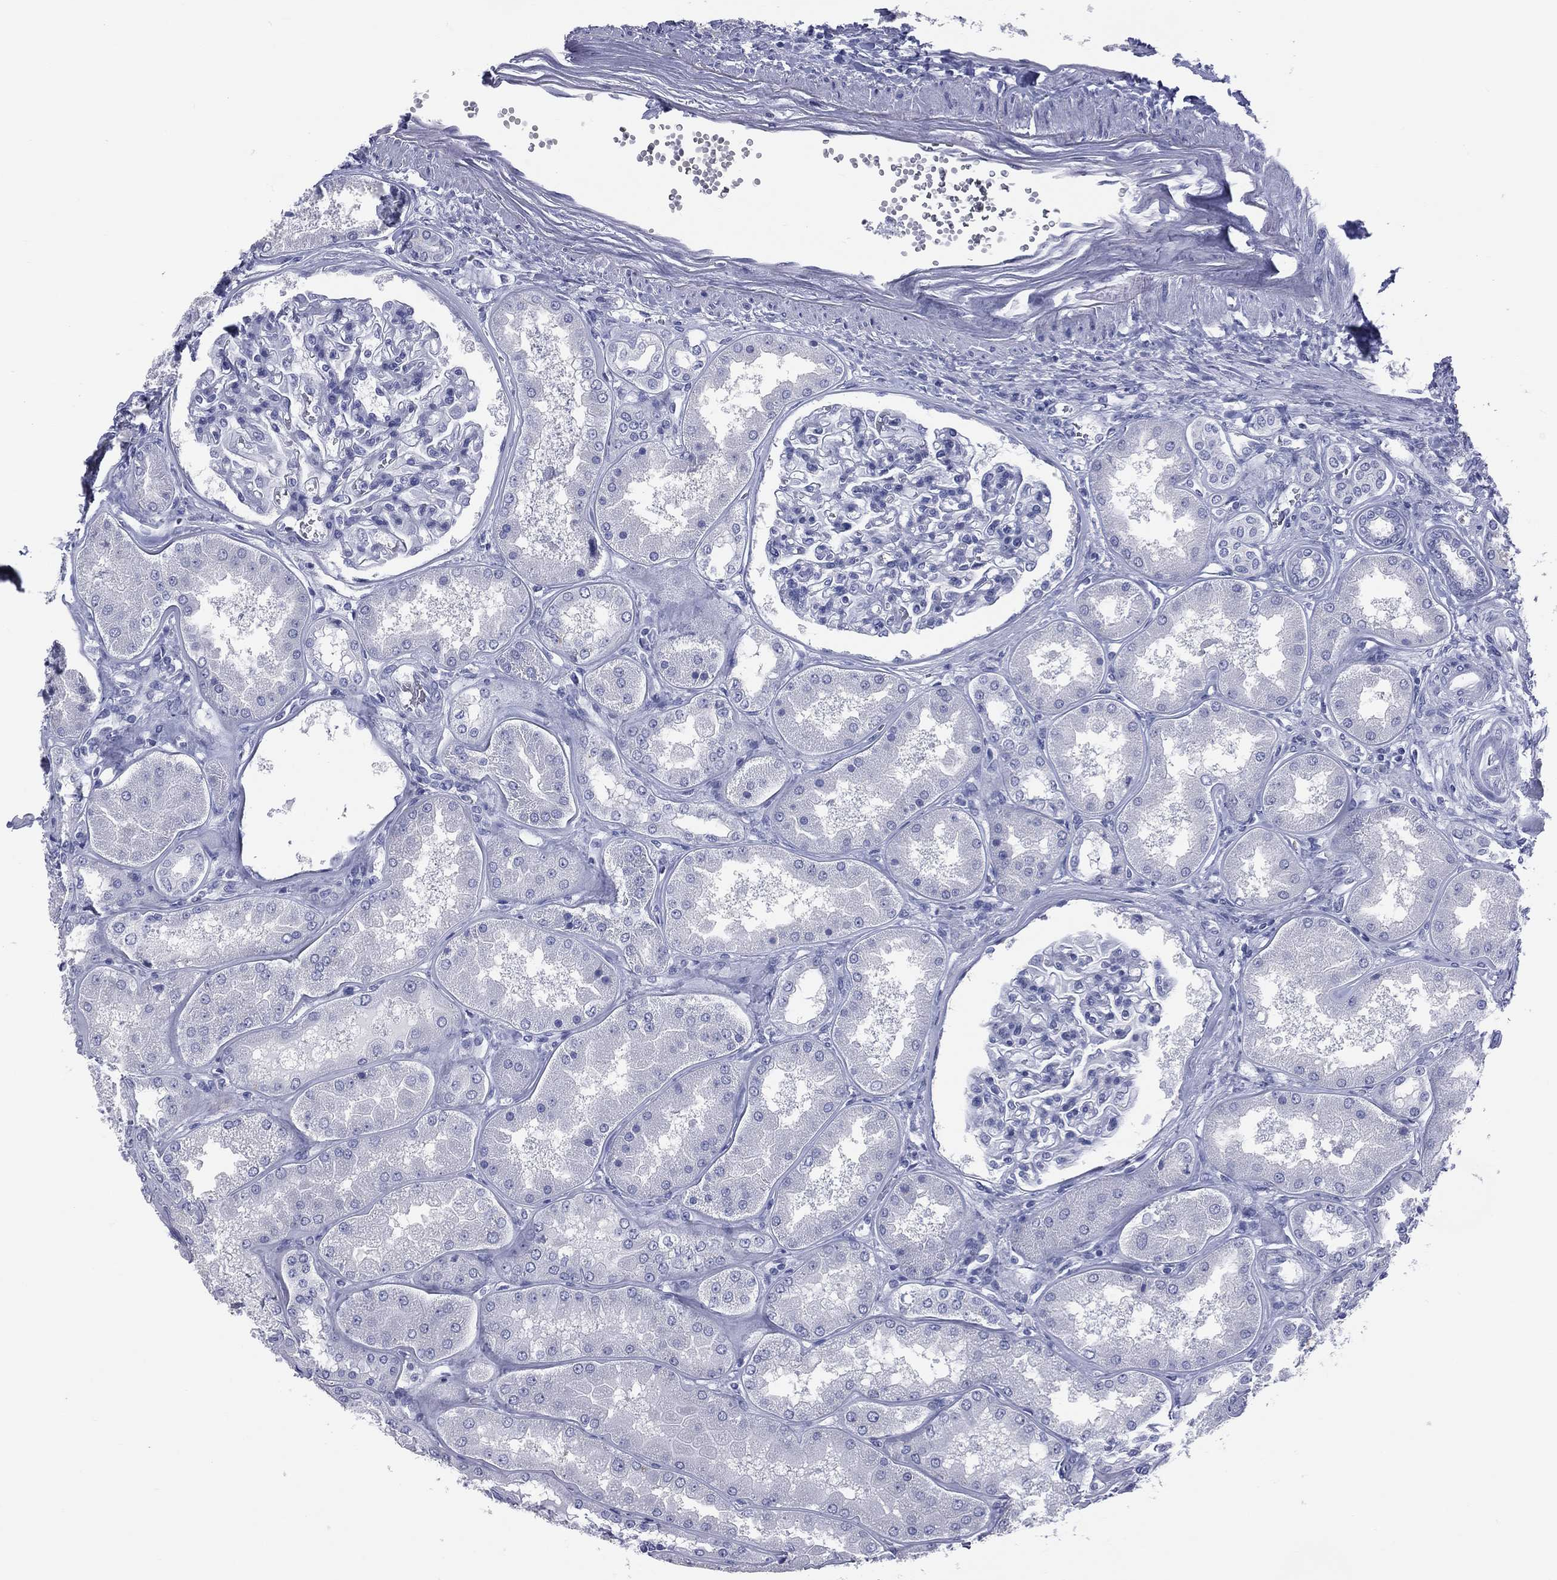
{"staining": {"intensity": "negative", "quantity": "none", "location": "none"}, "tissue": "kidney", "cell_type": "Cells in glomeruli", "image_type": "normal", "snomed": [{"axis": "morphology", "description": "Normal tissue, NOS"}, {"axis": "topography", "description": "Kidney"}], "caption": "Immunohistochemistry micrograph of benign kidney stained for a protein (brown), which exhibits no positivity in cells in glomeruli.", "gene": "MLN", "patient": {"sex": "female", "age": 56}}